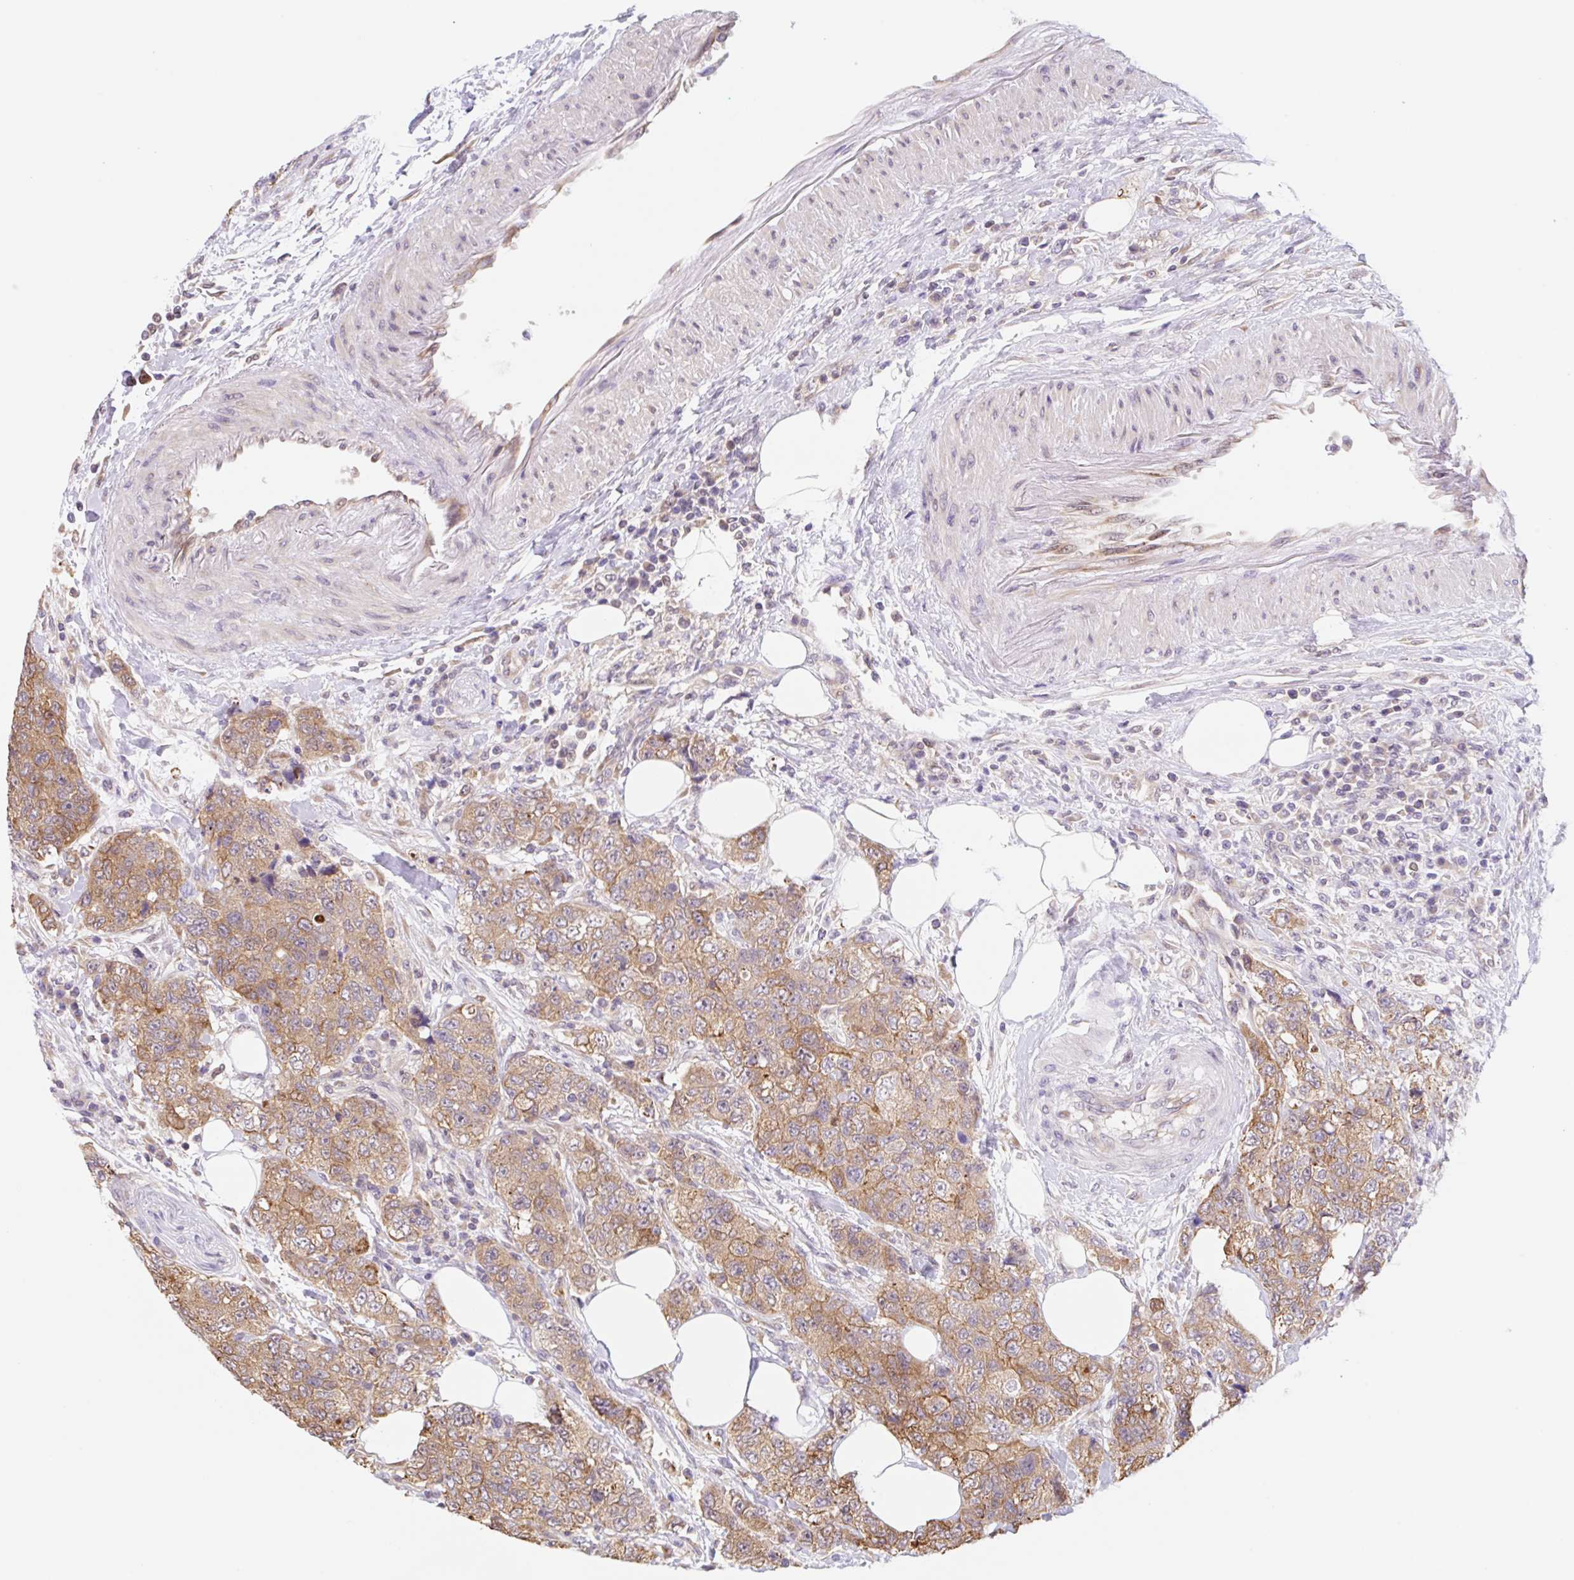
{"staining": {"intensity": "moderate", "quantity": ">75%", "location": "cytoplasmic/membranous"}, "tissue": "urothelial cancer", "cell_type": "Tumor cells", "image_type": "cancer", "snomed": [{"axis": "morphology", "description": "Urothelial carcinoma, High grade"}, {"axis": "topography", "description": "Urinary bladder"}], "caption": "Immunohistochemical staining of human high-grade urothelial carcinoma shows moderate cytoplasmic/membranous protein staining in approximately >75% of tumor cells.", "gene": "TBPL2", "patient": {"sex": "female", "age": 78}}